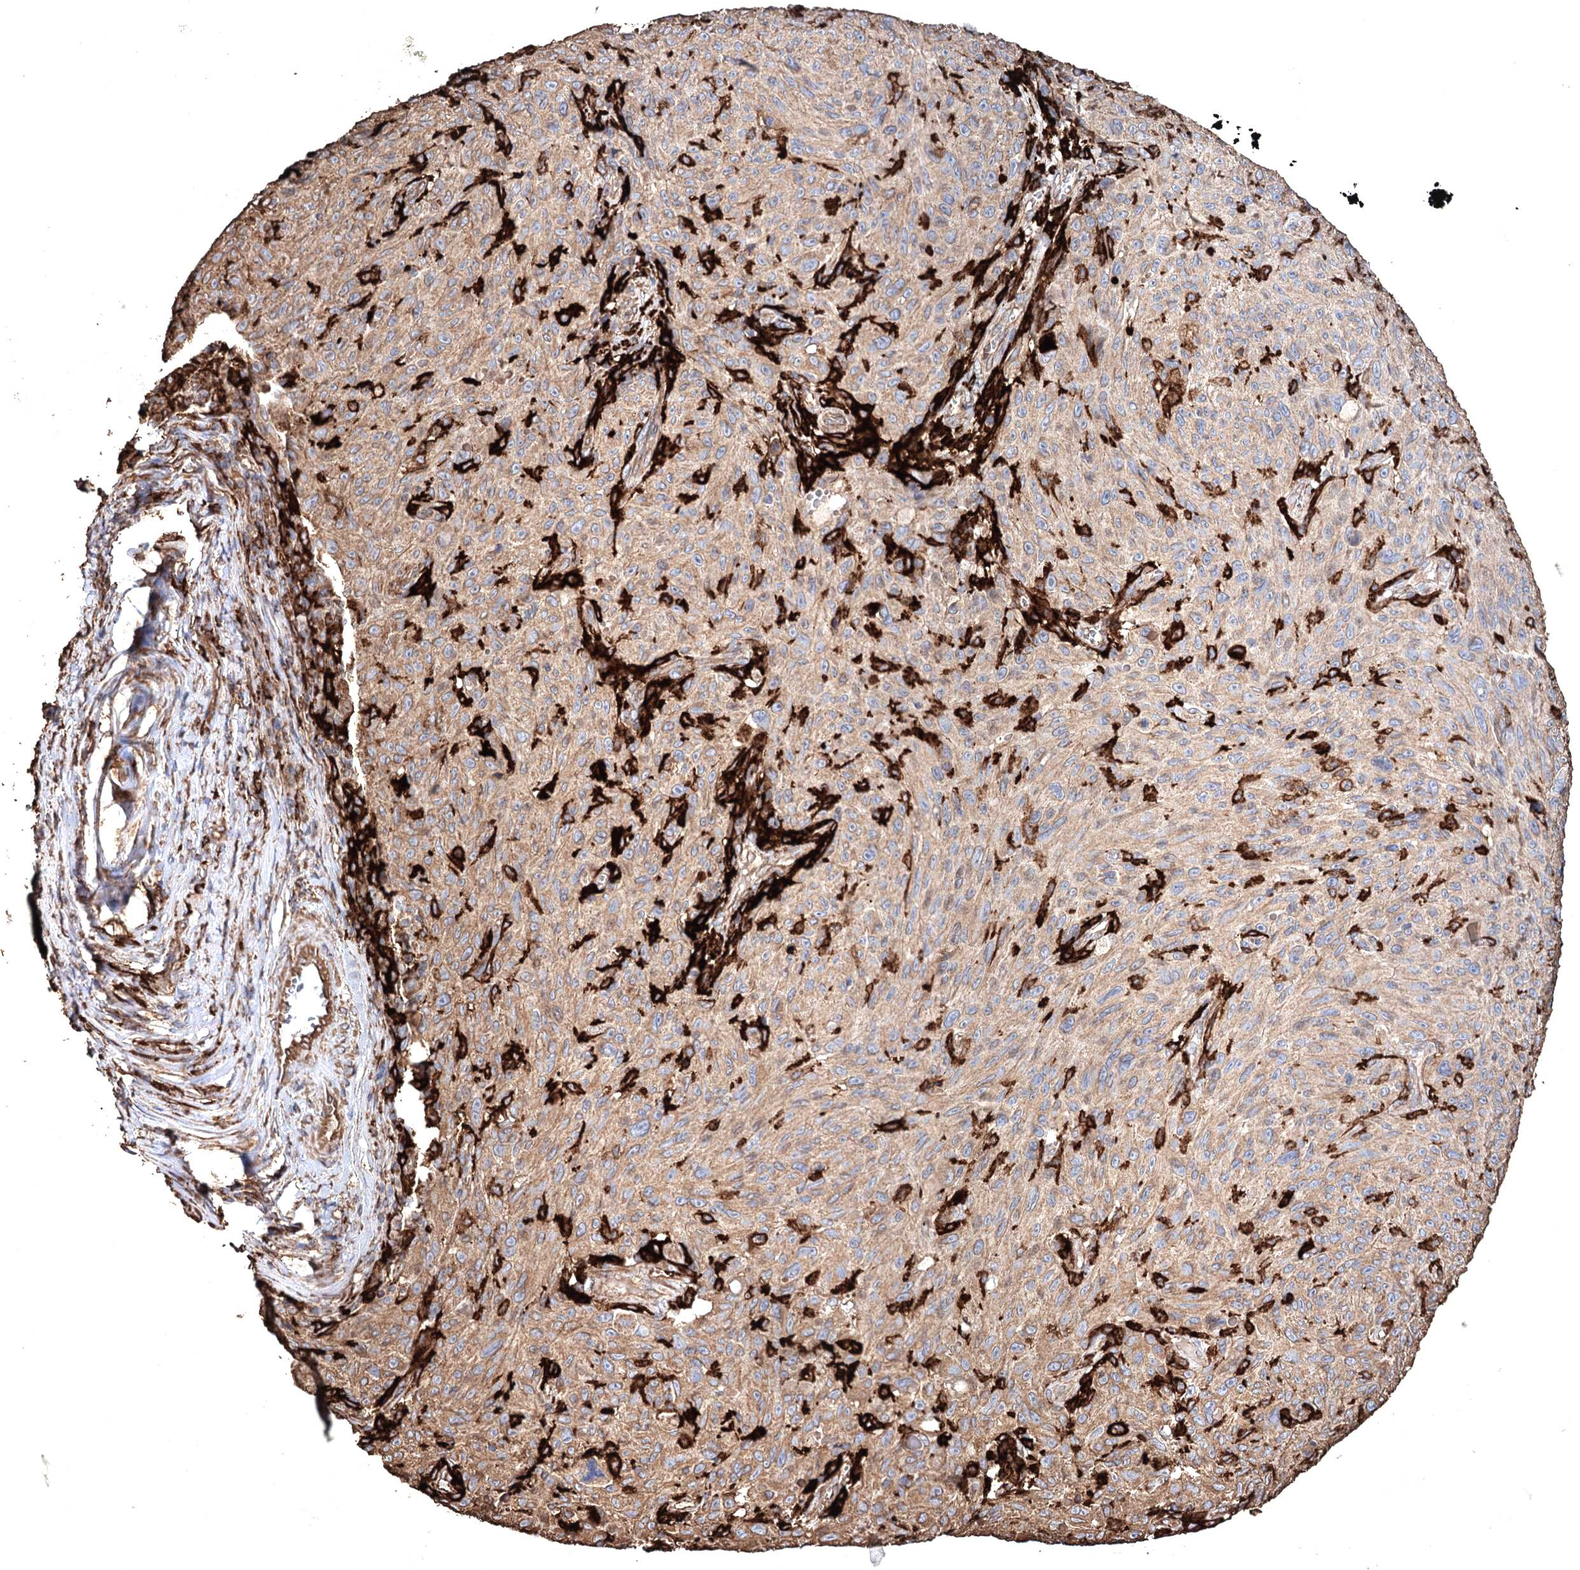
{"staining": {"intensity": "moderate", "quantity": ">75%", "location": "cytoplasmic/membranous"}, "tissue": "melanoma", "cell_type": "Tumor cells", "image_type": "cancer", "snomed": [{"axis": "morphology", "description": "Malignant melanoma, NOS"}, {"axis": "topography", "description": "Skin"}], "caption": "Melanoma stained for a protein demonstrates moderate cytoplasmic/membranous positivity in tumor cells.", "gene": "CLEC4M", "patient": {"sex": "female", "age": 82}}